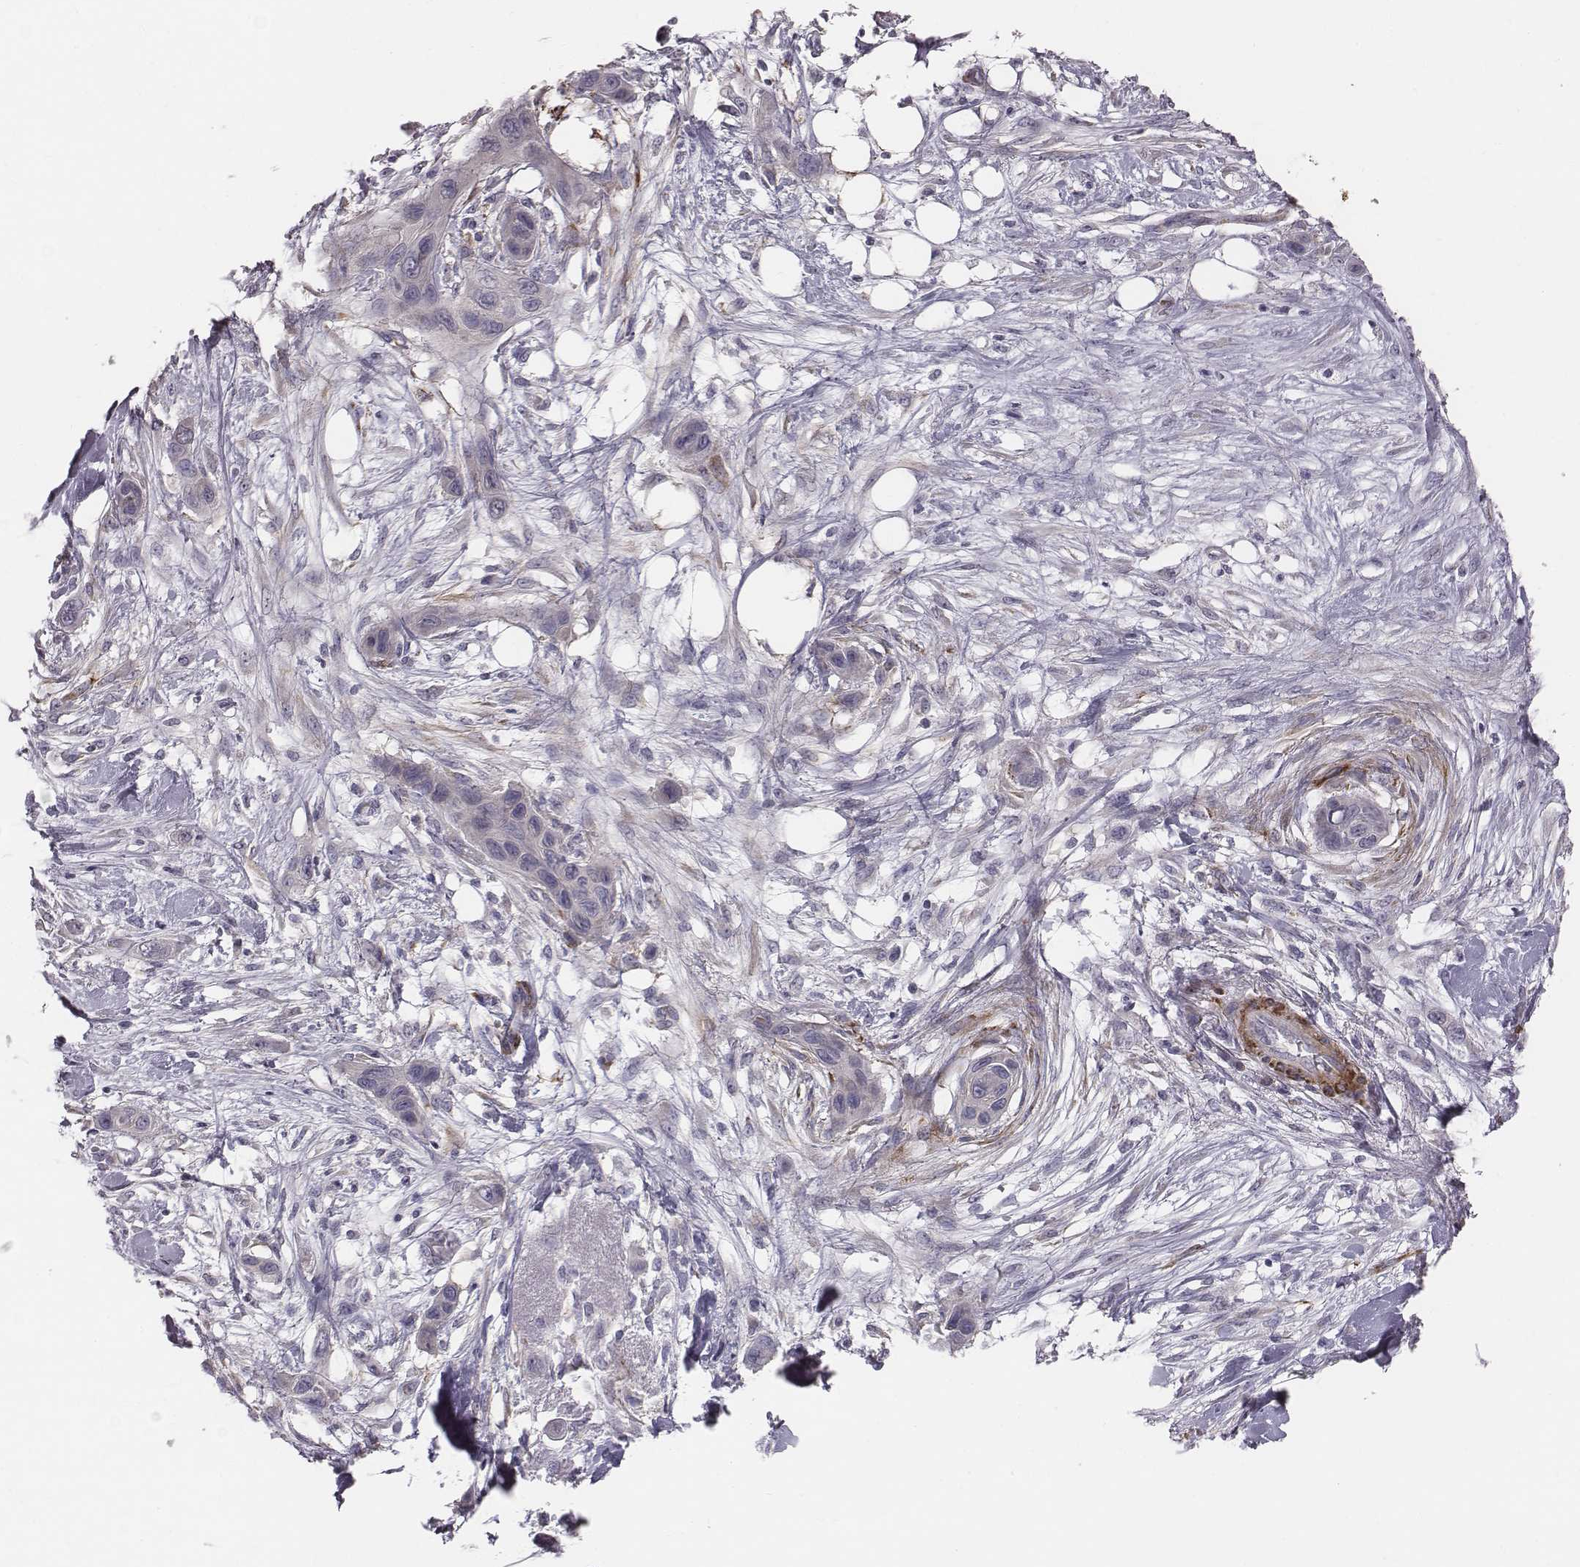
{"staining": {"intensity": "negative", "quantity": "none", "location": "none"}, "tissue": "skin cancer", "cell_type": "Tumor cells", "image_type": "cancer", "snomed": [{"axis": "morphology", "description": "Squamous cell carcinoma, NOS"}, {"axis": "topography", "description": "Skin"}], "caption": "This is an immunohistochemistry photomicrograph of human squamous cell carcinoma (skin). There is no staining in tumor cells.", "gene": "PRKCZ", "patient": {"sex": "male", "age": 79}}